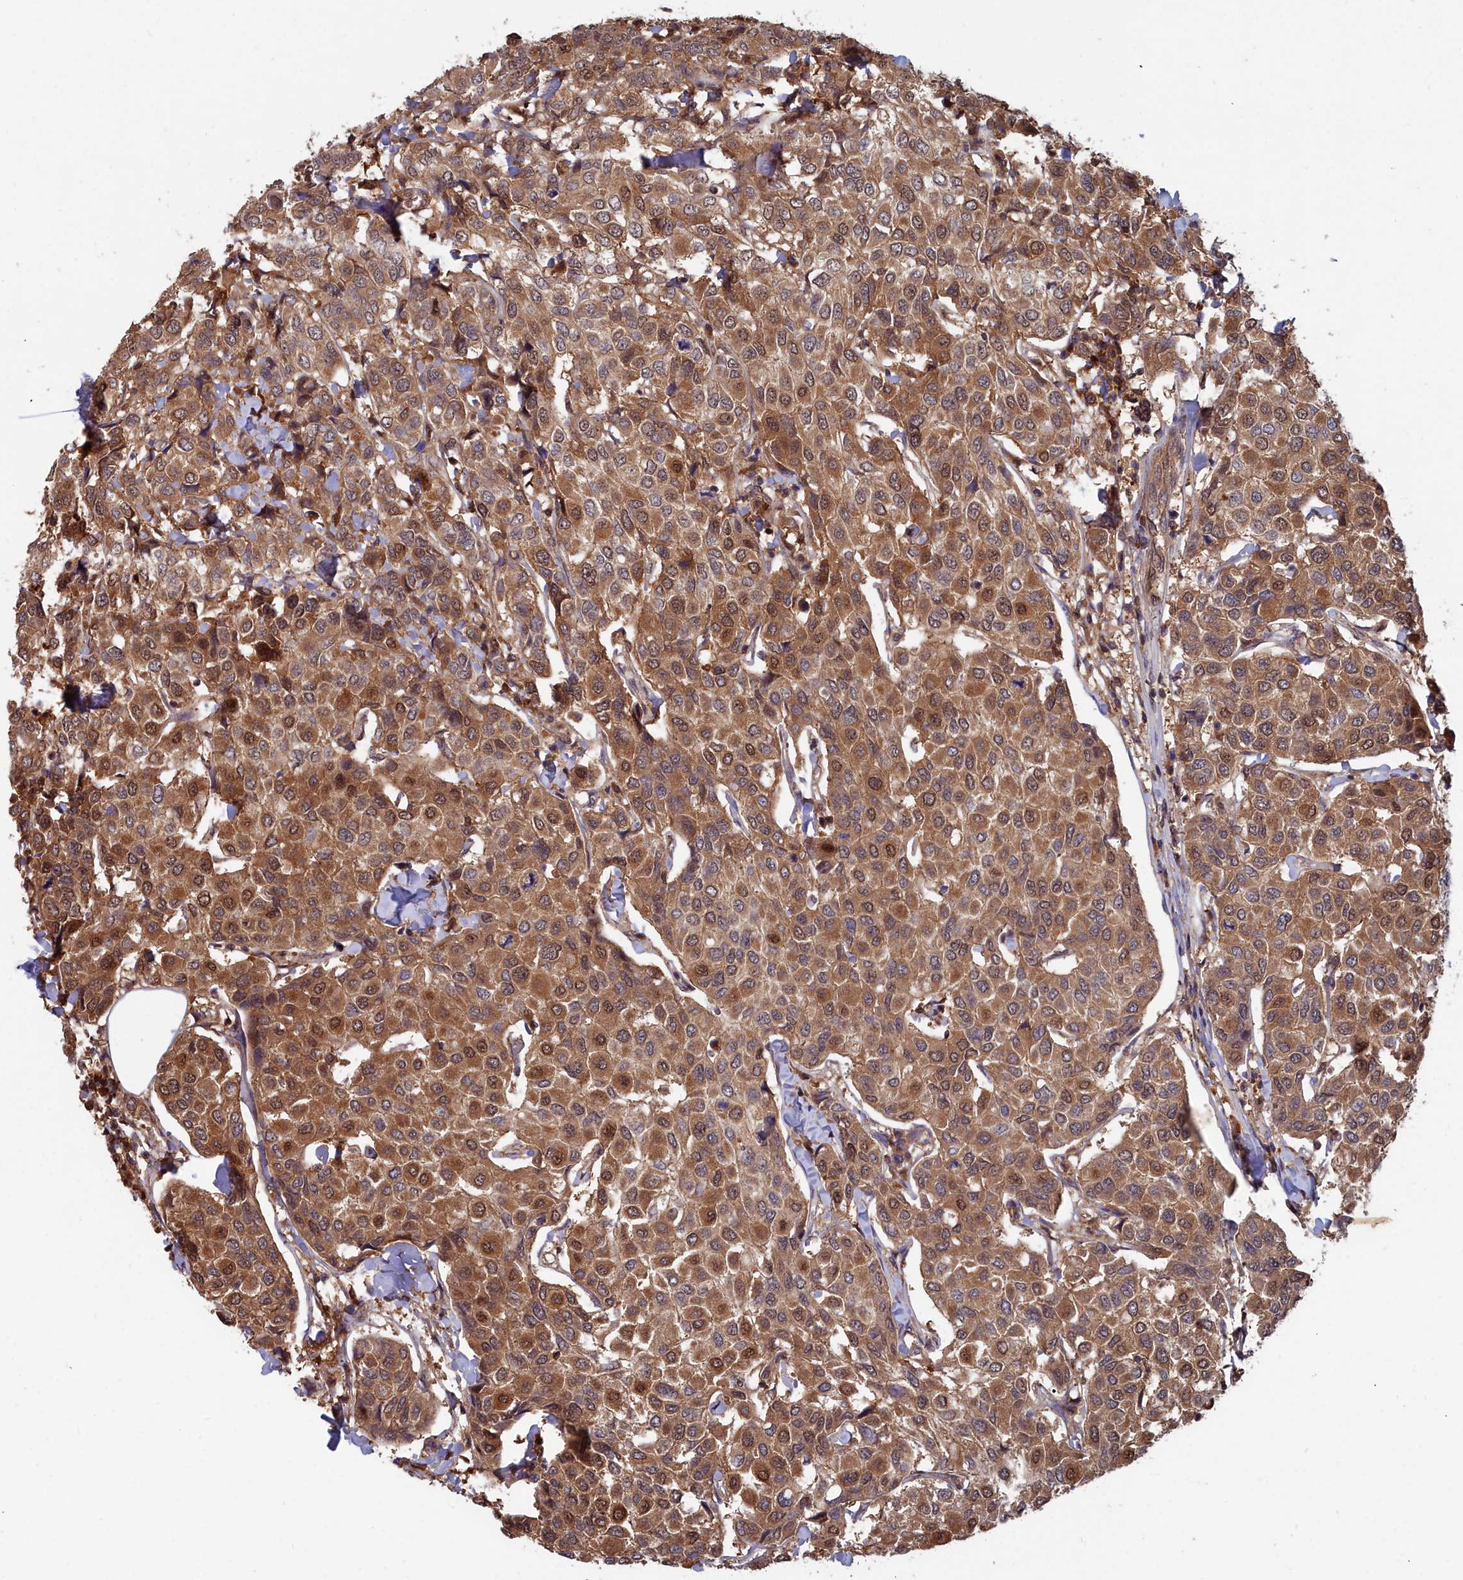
{"staining": {"intensity": "moderate", "quantity": ">75%", "location": "cytoplasmic/membranous,nuclear"}, "tissue": "breast cancer", "cell_type": "Tumor cells", "image_type": "cancer", "snomed": [{"axis": "morphology", "description": "Duct carcinoma"}, {"axis": "topography", "description": "Breast"}], "caption": "Immunohistochemical staining of breast infiltrating ductal carcinoma demonstrates medium levels of moderate cytoplasmic/membranous and nuclear staining in approximately >75% of tumor cells. (IHC, brightfield microscopy, high magnification).", "gene": "GFRA2", "patient": {"sex": "female", "age": 55}}